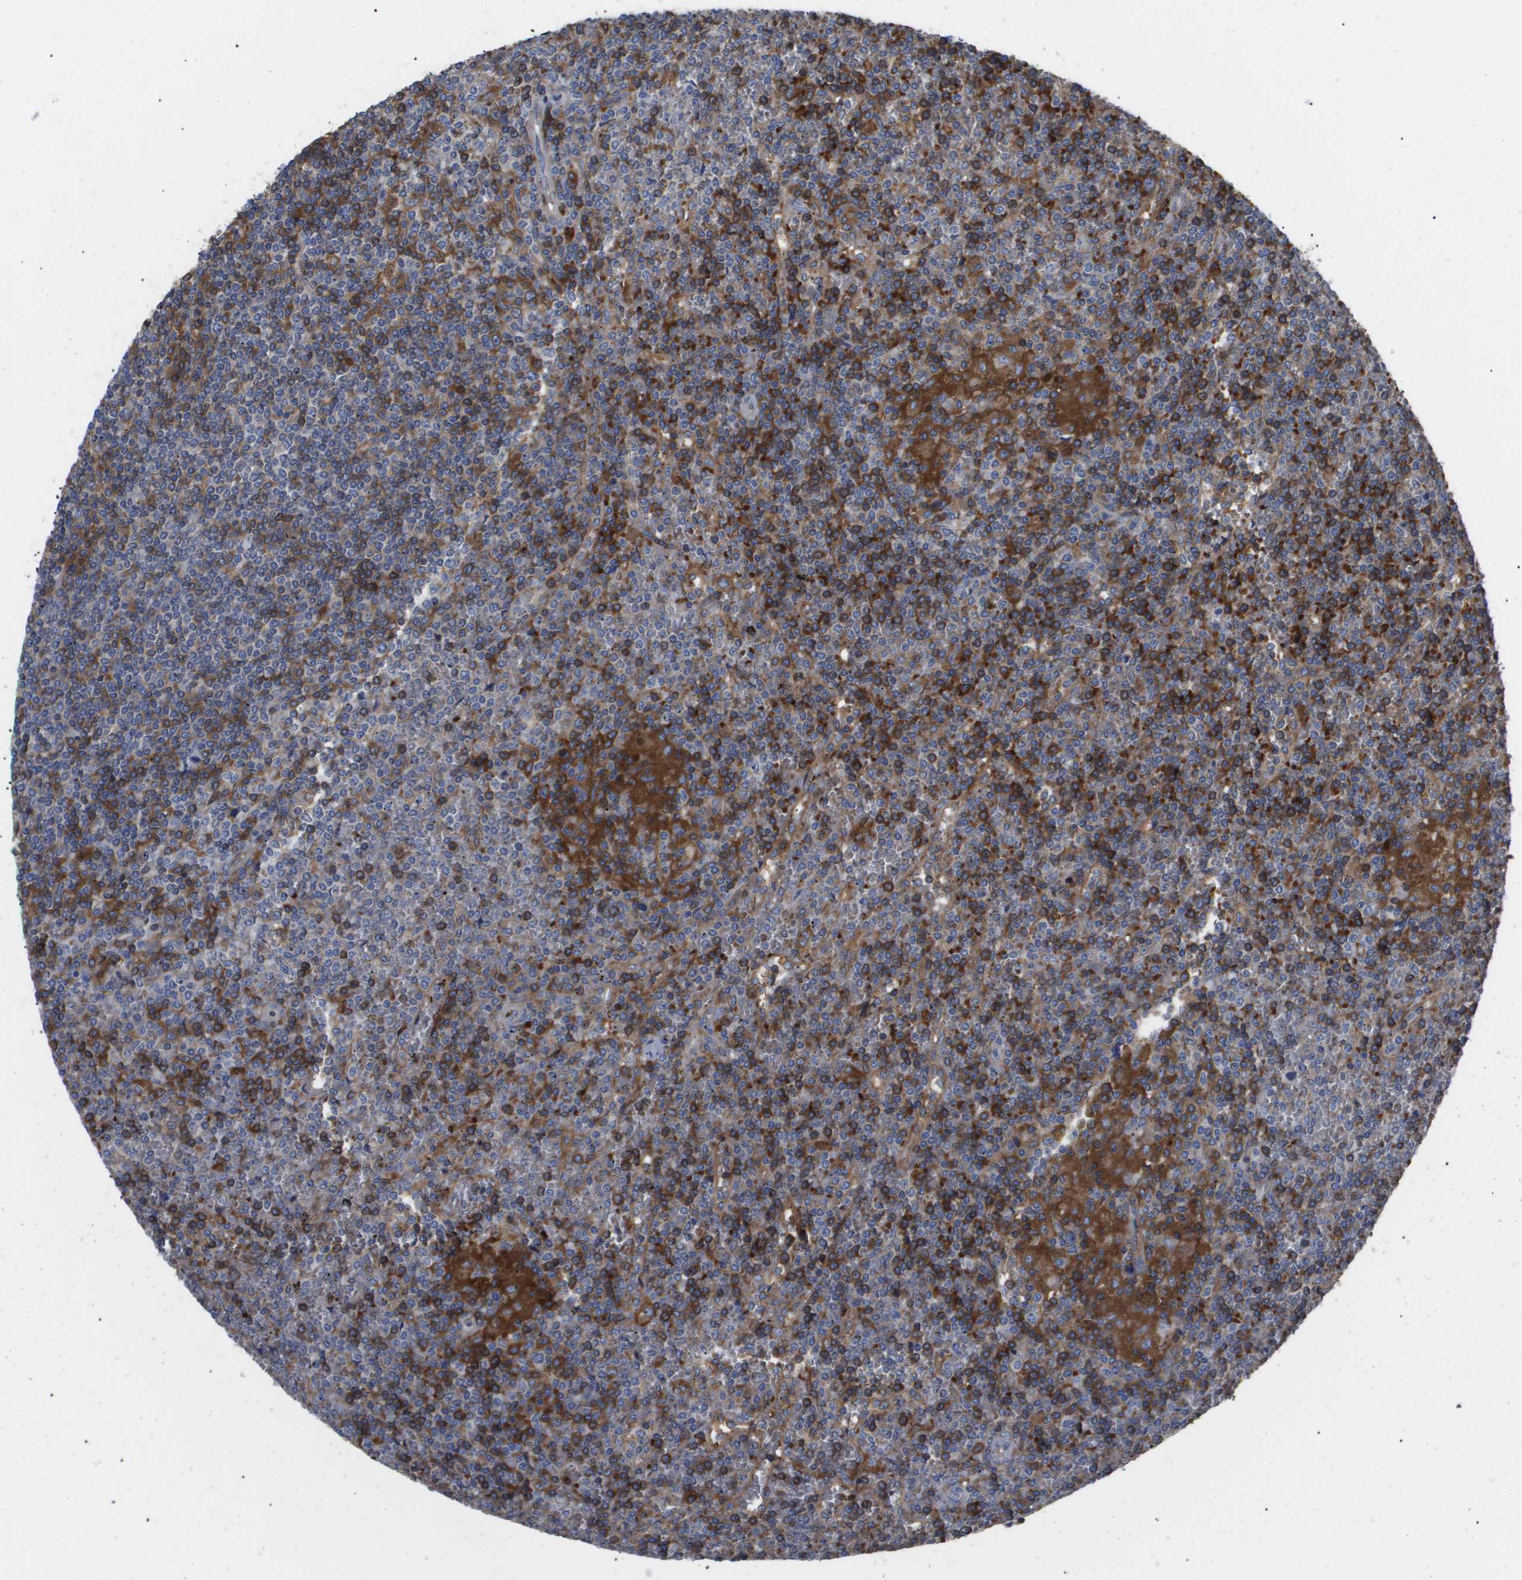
{"staining": {"intensity": "strong", "quantity": "25%-75%", "location": "cytoplasmic/membranous"}, "tissue": "lymphoma", "cell_type": "Tumor cells", "image_type": "cancer", "snomed": [{"axis": "morphology", "description": "Malignant lymphoma, non-Hodgkin's type, Low grade"}, {"axis": "topography", "description": "Spleen"}], "caption": "Immunohistochemistry image of neoplastic tissue: malignant lymphoma, non-Hodgkin's type (low-grade) stained using IHC demonstrates high levels of strong protein expression localized specifically in the cytoplasmic/membranous of tumor cells, appearing as a cytoplasmic/membranous brown color.", "gene": "SERPINA6", "patient": {"sex": "female", "age": 19}}